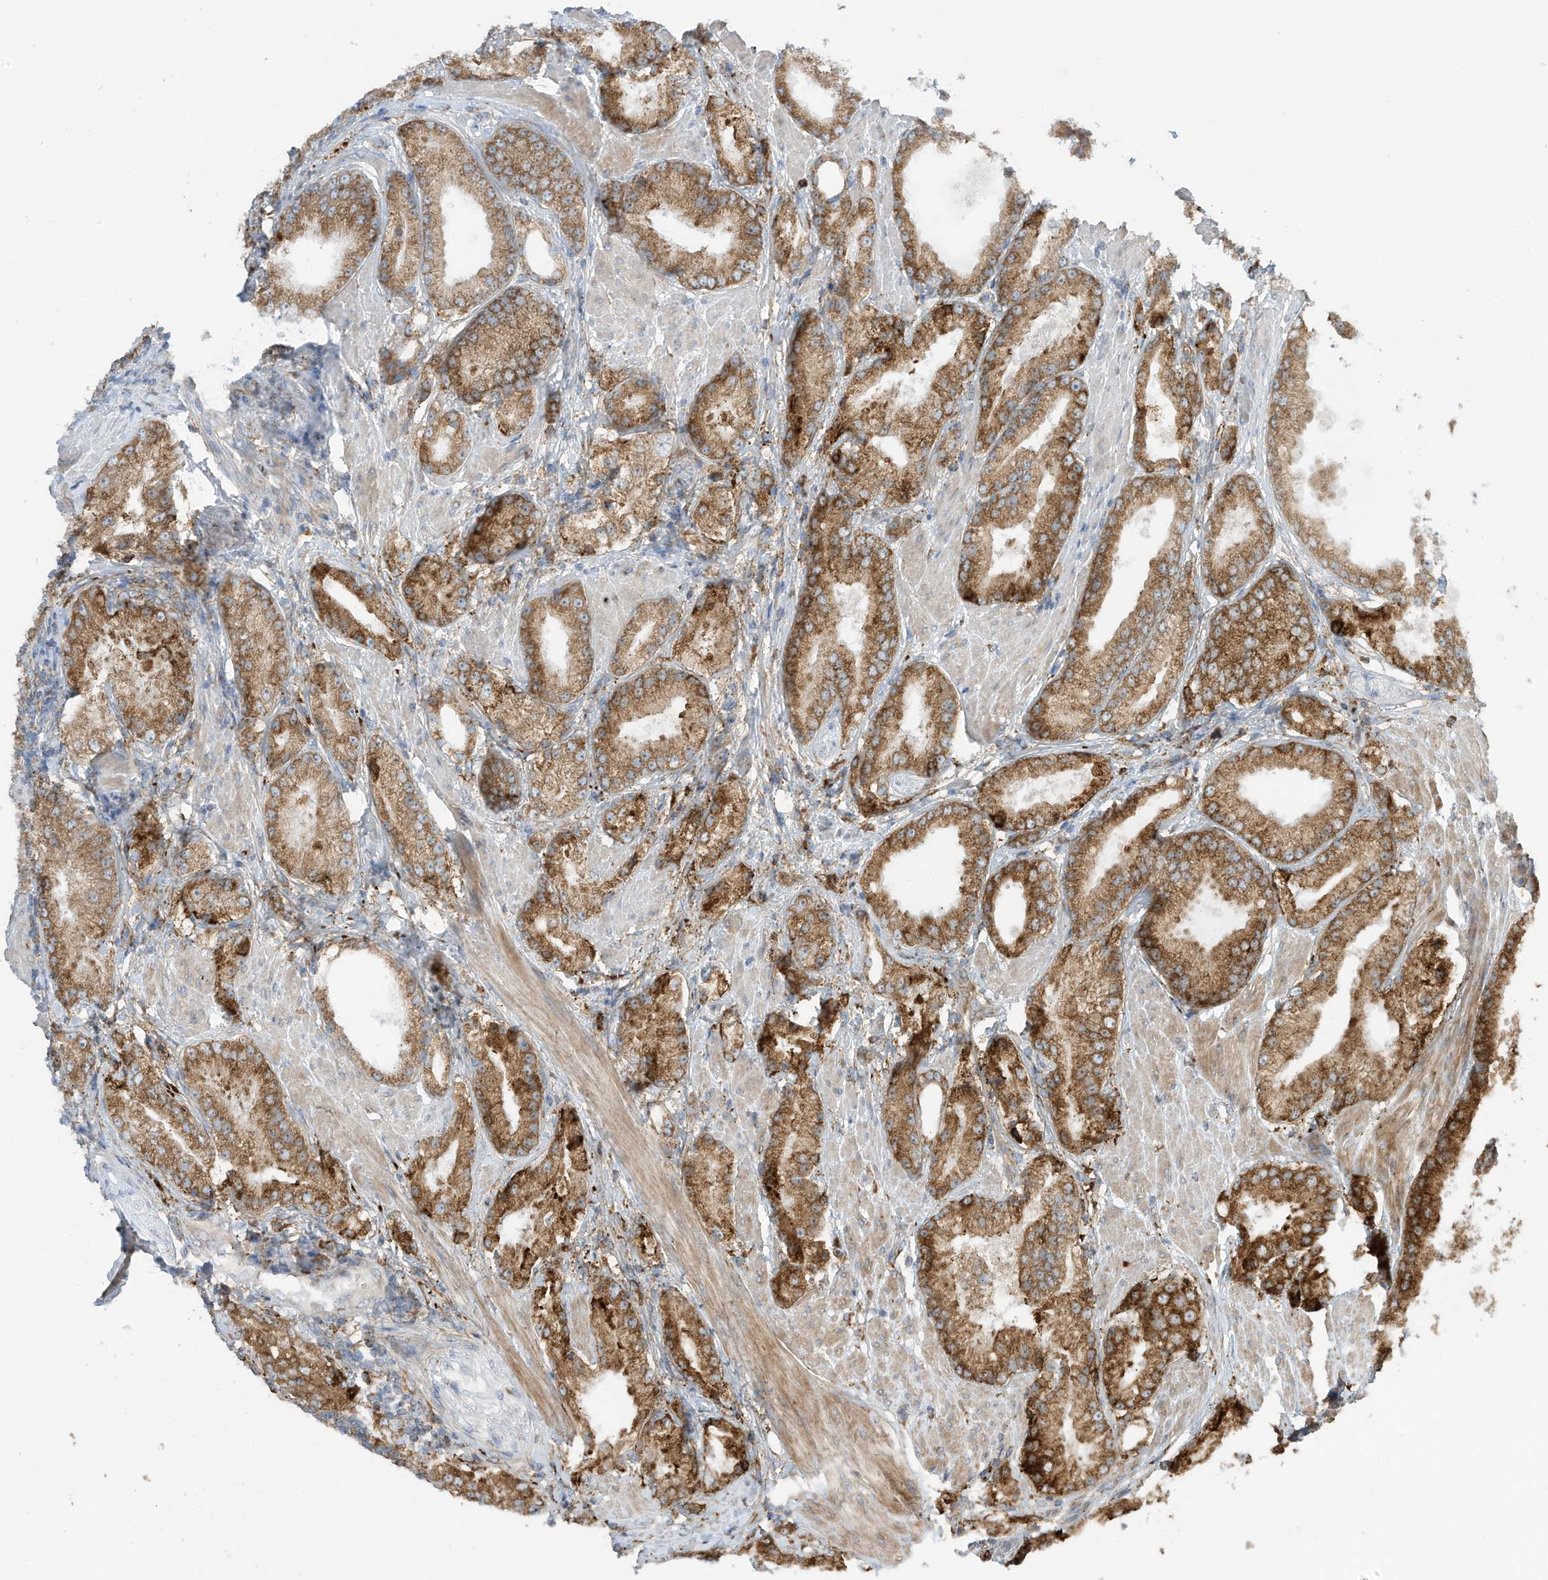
{"staining": {"intensity": "moderate", "quantity": ">75%", "location": "cytoplasmic/membranous"}, "tissue": "prostate cancer", "cell_type": "Tumor cells", "image_type": "cancer", "snomed": [{"axis": "morphology", "description": "Adenocarcinoma, Low grade"}, {"axis": "topography", "description": "Prostate"}], "caption": "Tumor cells demonstrate moderate cytoplasmic/membranous positivity in about >75% of cells in prostate cancer (adenocarcinoma (low-grade)).", "gene": "TRNAU1AP", "patient": {"sex": "male", "age": 67}}